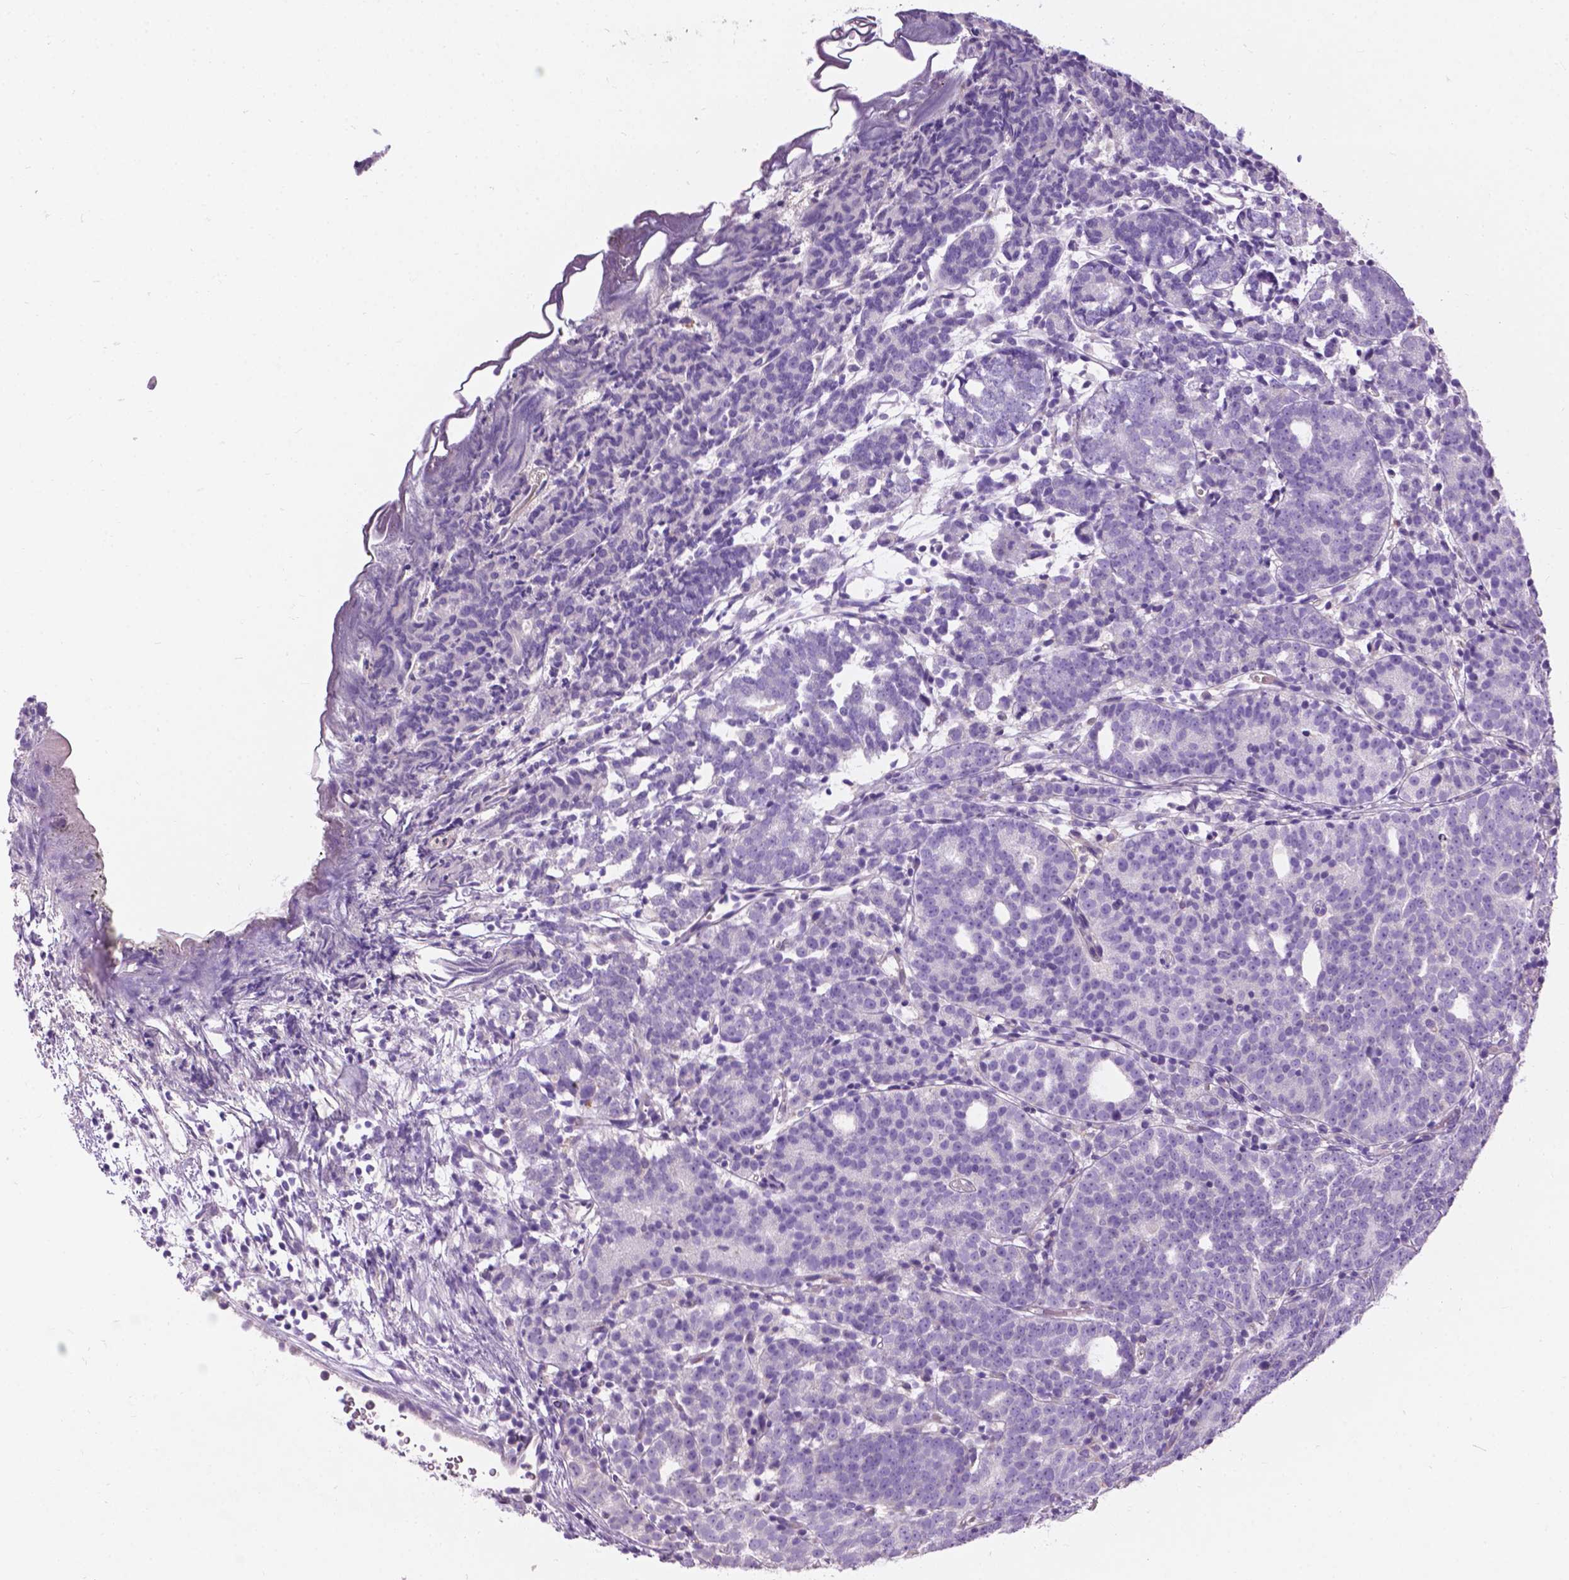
{"staining": {"intensity": "negative", "quantity": "none", "location": "none"}, "tissue": "prostate cancer", "cell_type": "Tumor cells", "image_type": "cancer", "snomed": [{"axis": "morphology", "description": "Adenocarcinoma, High grade"}, {"axis": "topography", "description": "Prostate"}], "caption": "Immunohistochemistry (IHC) histopathology image of neoplastic tissue: human adenocarcinoma (high-grade) (prostate) stained with DAB reveals no significant protein expression in tumor cells.", "gene": "NOXO1", "patient": {"sex": "male", "age": 53}}